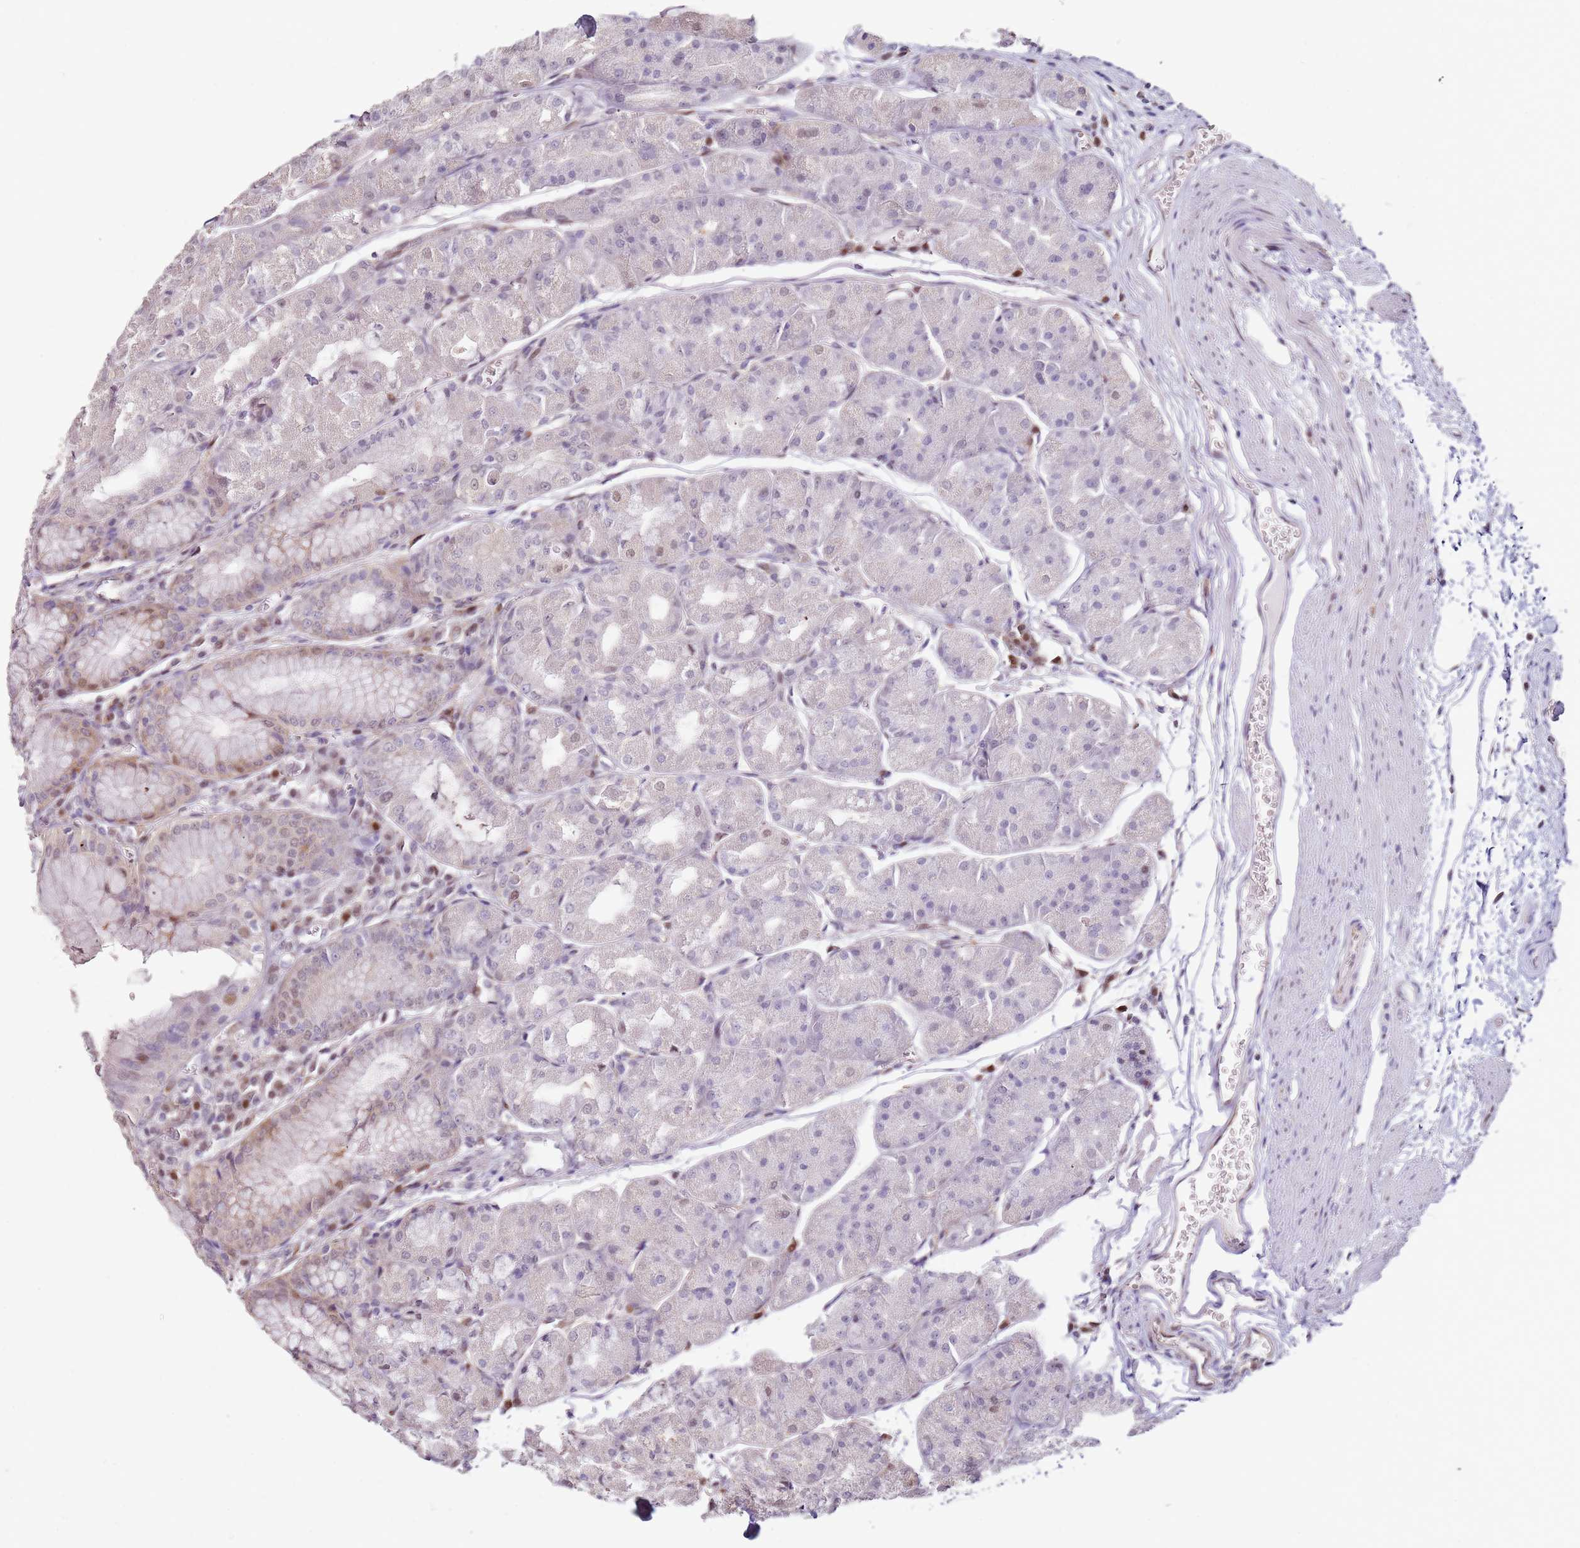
{"staining": {"intensity": "moderate", "quantity": "25%-75%", "location": "cytoplasmic/membranous,nuclear"}, "tissue": "stomach", "cell_type": "Glandular cells", "image_type": "normal", "snomed": [{"axis": "morphology", "description": "Normal tissue, NOS"}, {"axis": "topography", "description": "Stomach"}], "caption": "A brown stain shows moderate cytoplasmic/membranous,nuclear positivity of a protein in glandular cells of unremarkable human stomach. The staining was performed using DAB to visualize the protein expression in brown, while the nuclei were stained in blue with hematoxylin (Magnification: 20x).", "gene": "PSMD4", "patient": {"sex": "male", "age": 55}}